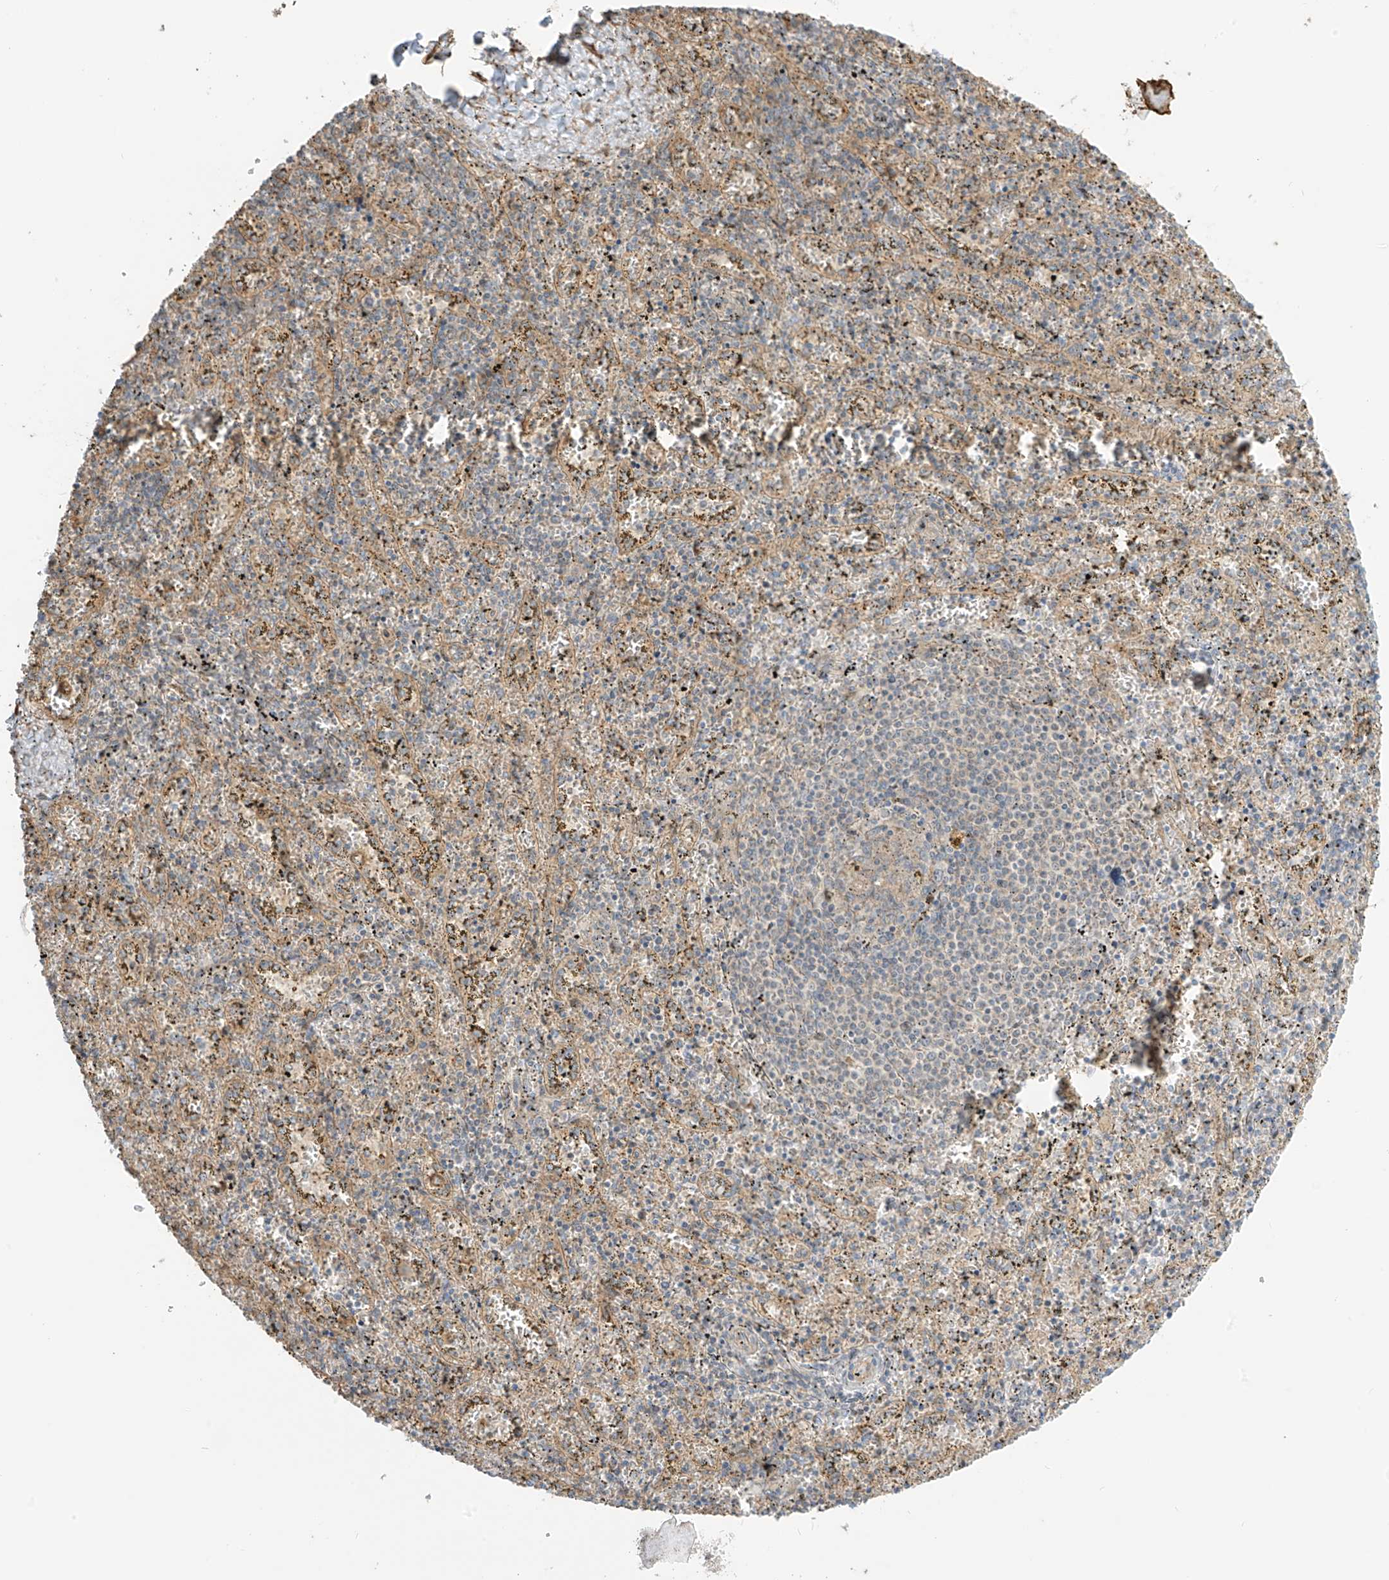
{"staining": {"intensity": "weak", "quantity": "25%-75%", "location": "cytoplasmic/membranous"}, "tissue": "spleen", "cell_type": "Cells in red pulp", "image_type": "normal", "snomed": [{"axis": "morphology", "description": "Normal tissue, NOS"}, {"axis": "topography", "description": "Spleen"}], "caption": "Immunohistochemical staining of benign human spleen displays weak cytoplasmic/membranous protein positivity in about 25%-75% of cells in red pulp.", "gene": "ENTR1", "patient": {"sex": "male", "age": 11}}